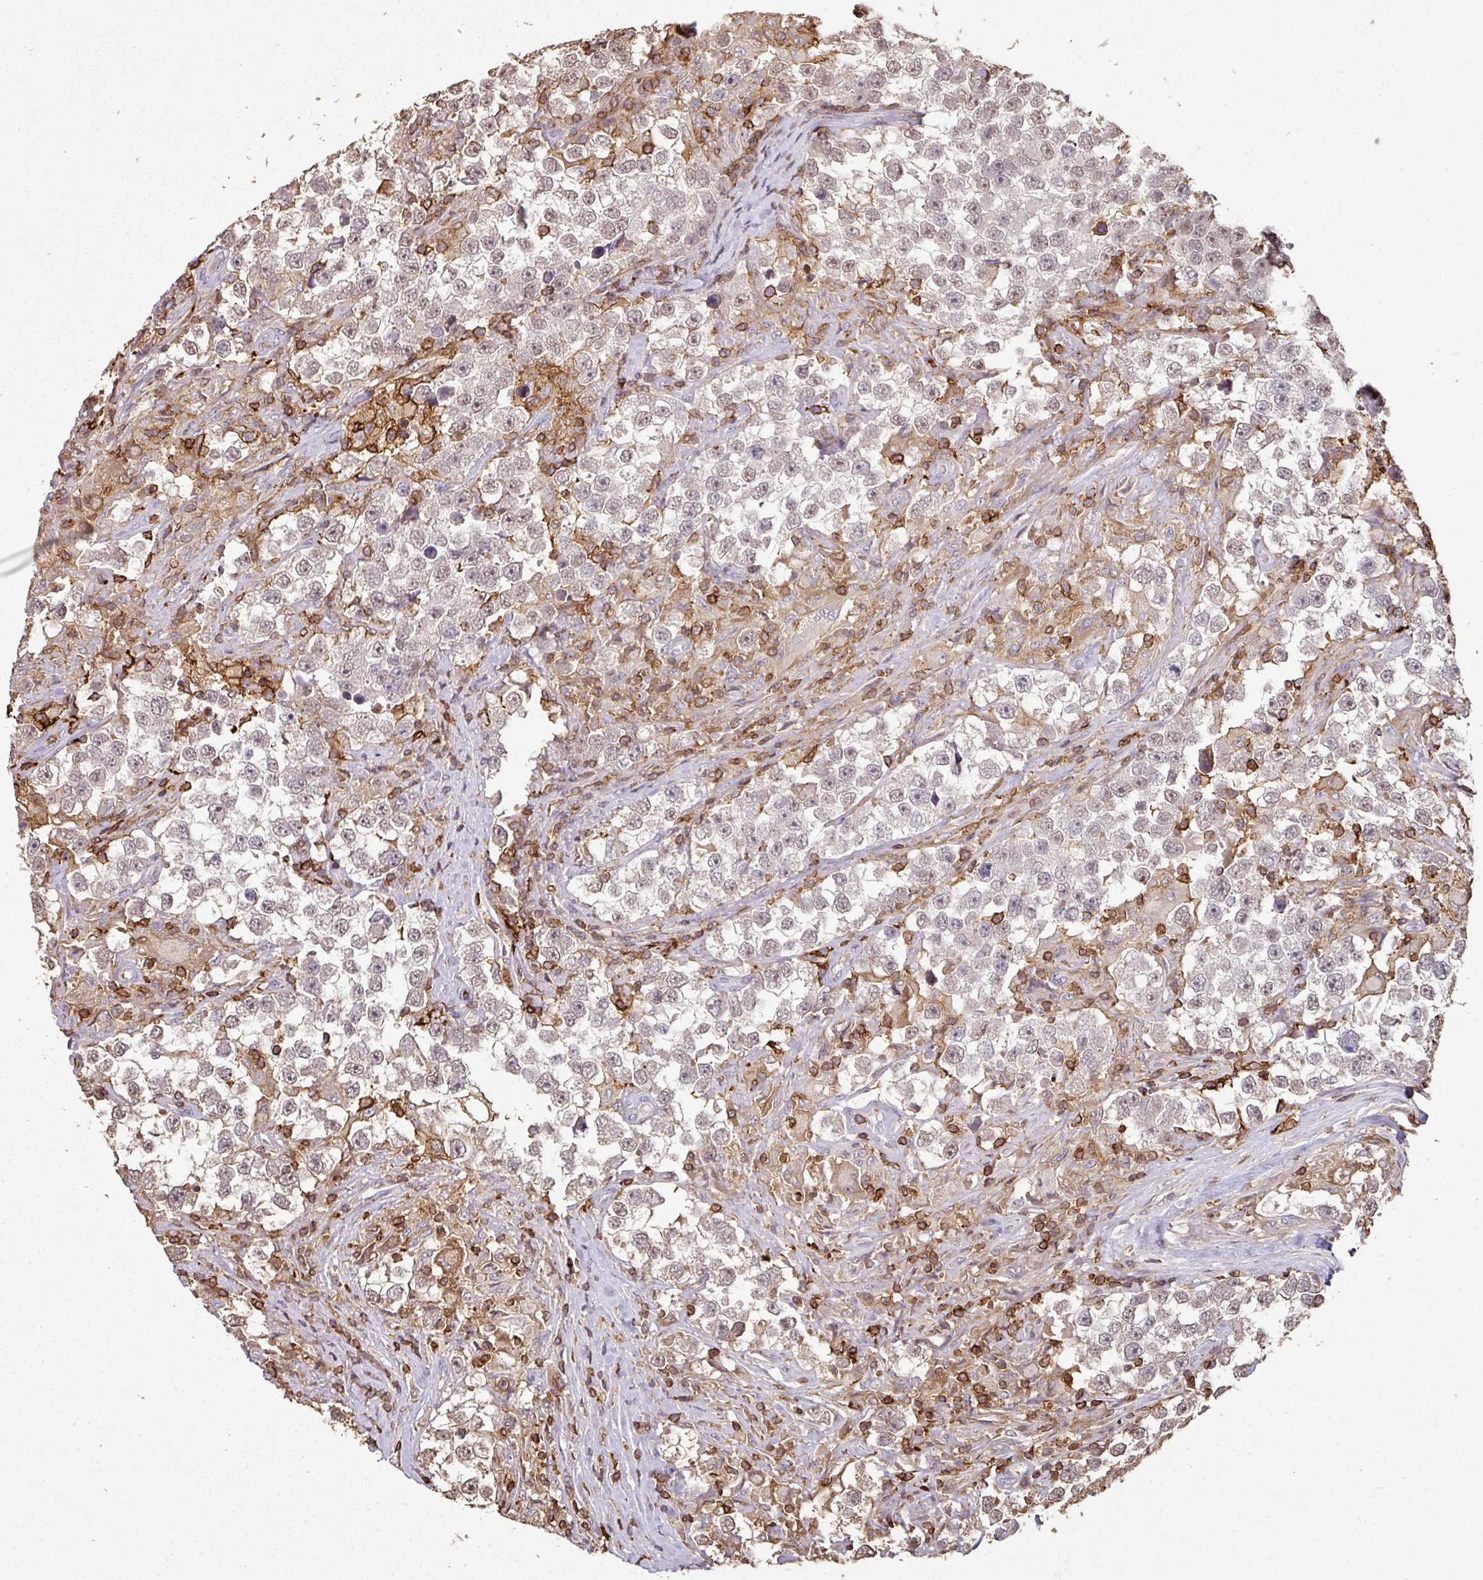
{"staining": {"intensity": "weak", "quantity": ">75%", "location": "nuclear"}, "tissue": "testis cancer", "cell_type": "Tumor cells", "image_type": "cancer", "snomed": [{"axis": "morphology", "description": "Seminoma, NOS"}, {"axis": "topography", "description": "Testis"}], "caption": "Weak nuclear protein expression is identified in about >75% of tumor cells in seminoma (testis). (brown staining indicates protein expression, while blue staining denotes nuclei).", "gene": "OLFML2B", "patient": {"sex": "male", "age": 46}}